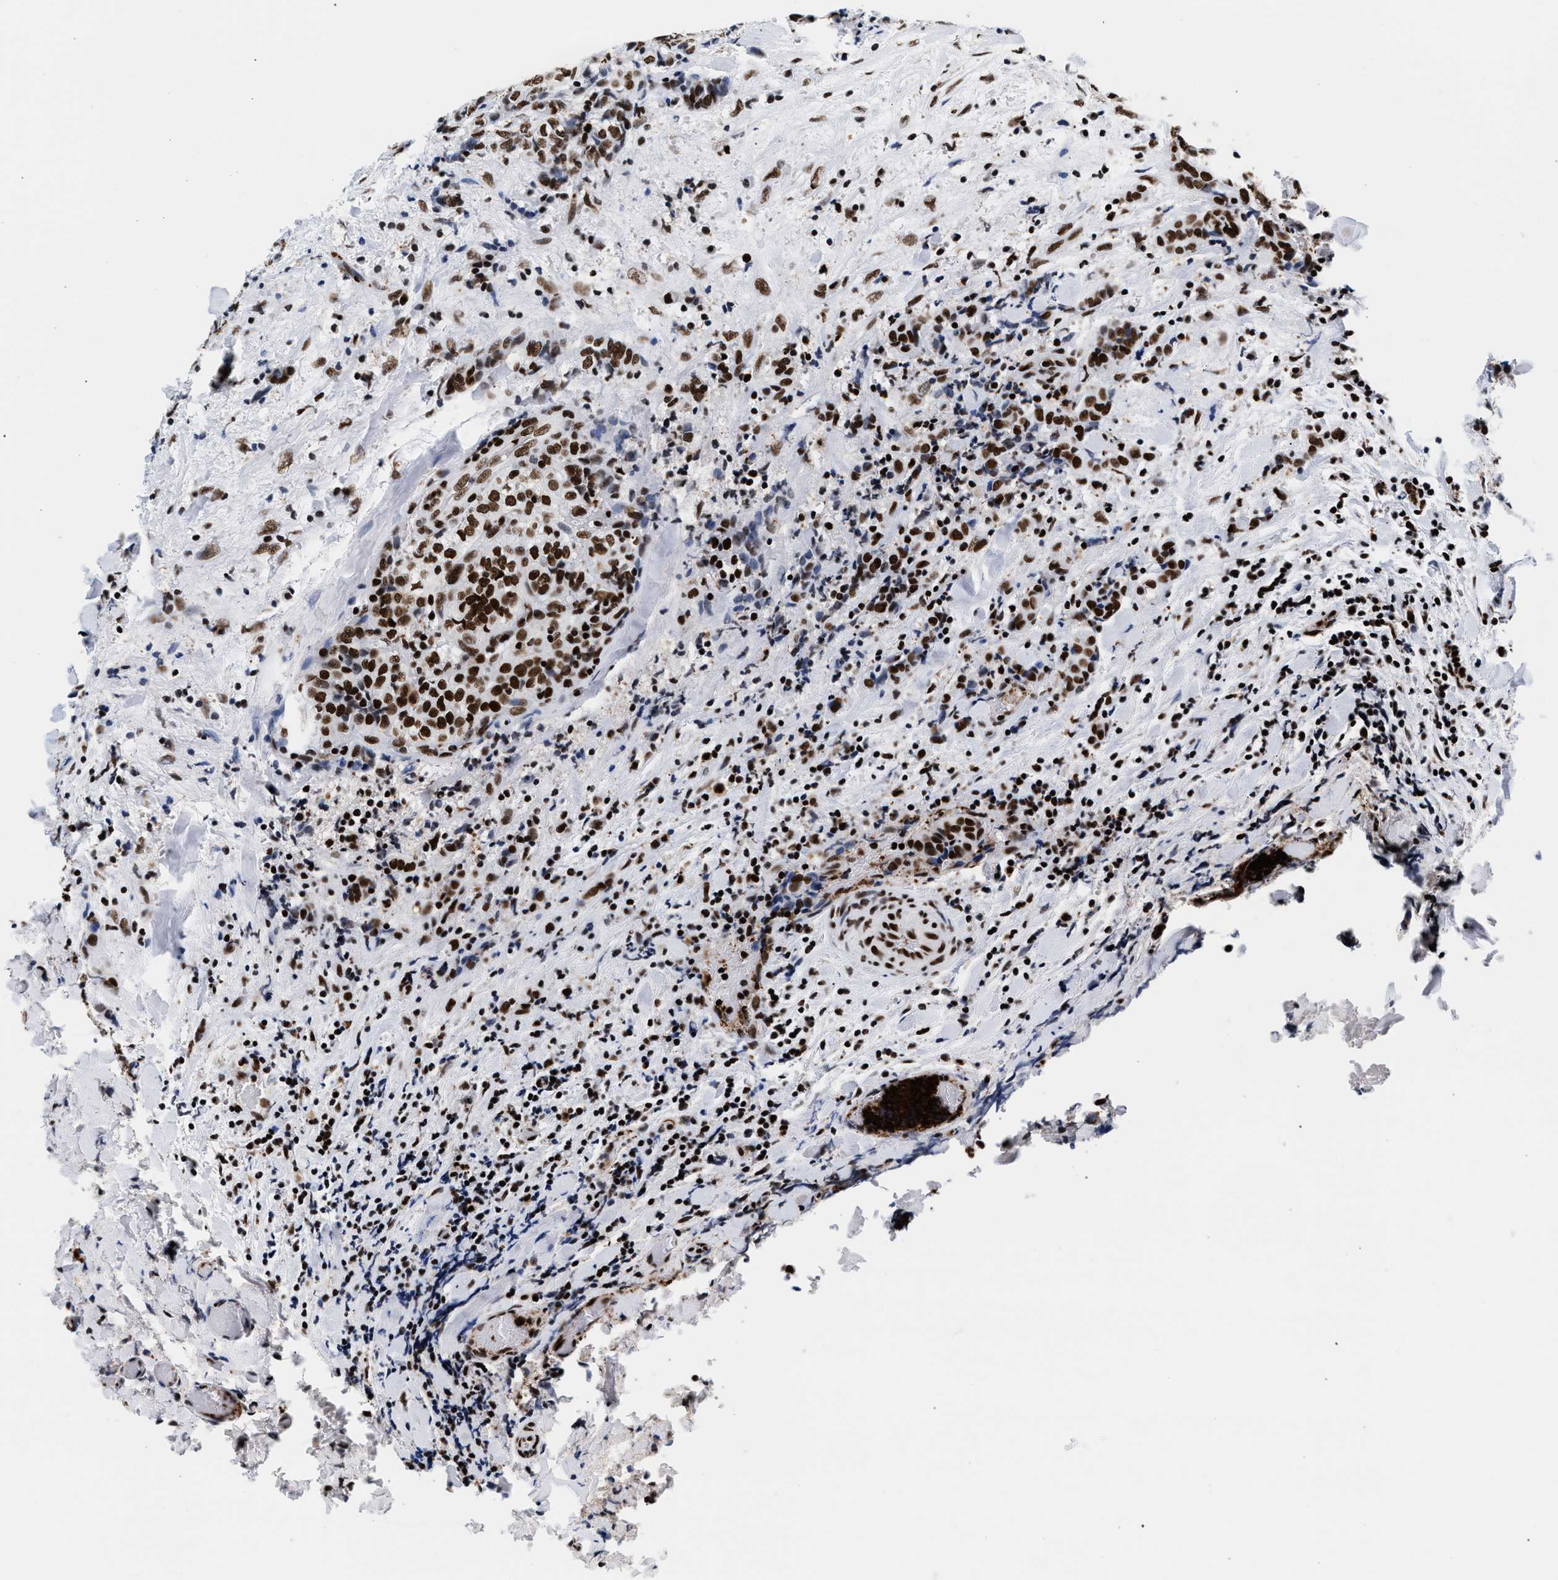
{"staining": {"intensity": "strong", "quantity": ">75%", "location": "nuclear"}, "tissue": "thyroid cancer", "cell_type": "Tumor cells", "image_type": "cancer", "snomed": [{"axis": "morphology", "description": "Normal tissue, NOS"}, {"axis": "morphology", "description": "Papillary adenocarcinoma, NOS"}, {"axis": "topography", "description": "Thyroid gland"}], "caption": "Immunohistochemical staining of thyroid cancer (papillary adenocarcinoma) displays strong nuclear protein expression in approximately >75% of tumor cells.", "gene": "RAD21", "patient": {"sex": "female", "age": 30}}